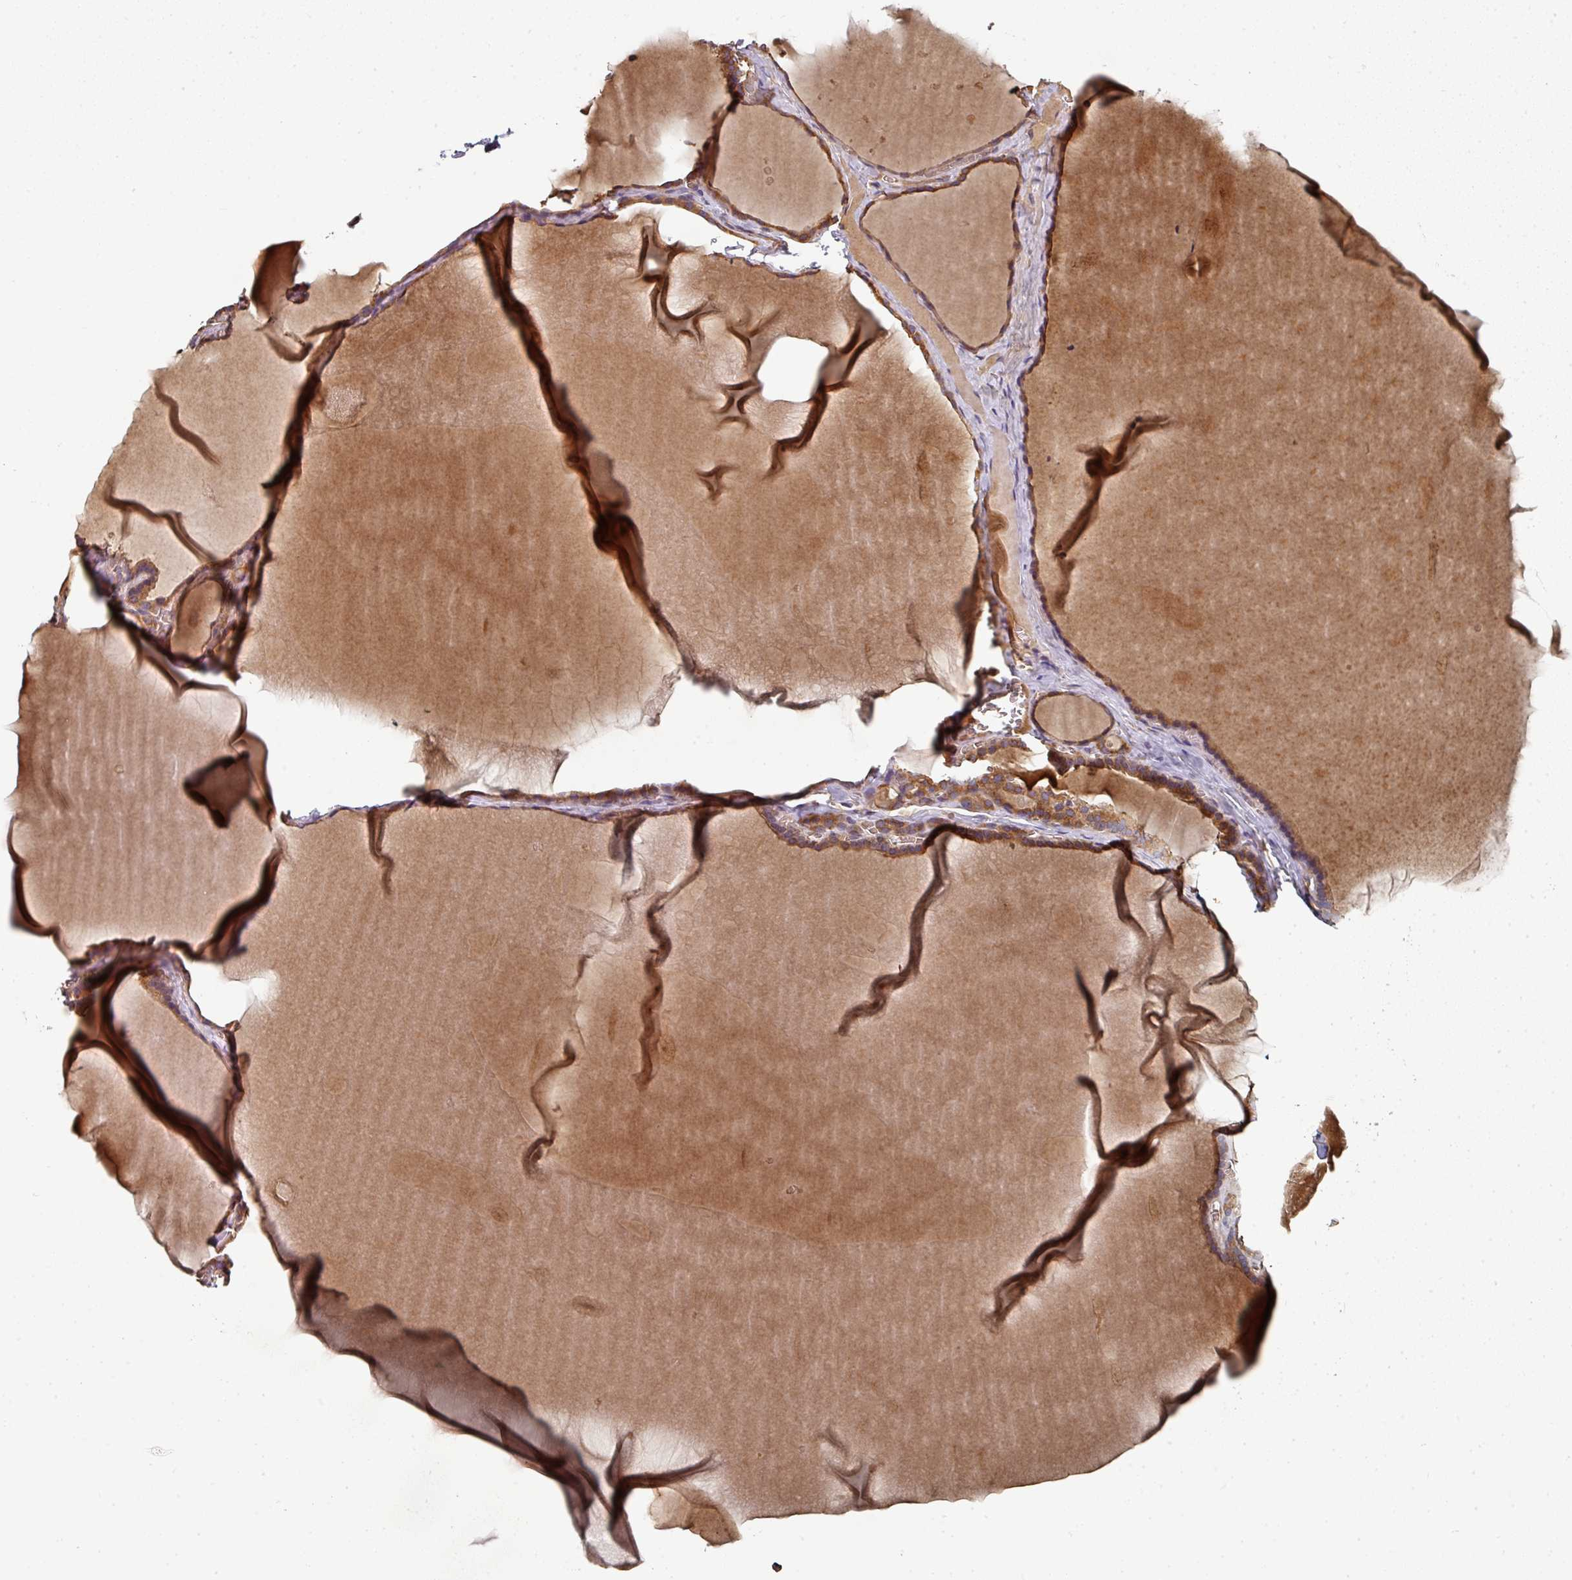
{"staining": {"intensity": "strong", "quantity": ">75%", "location": "cytoplasmic/membranous"}, "tissue": "thyroid gland", "cell_type": "Glandular cells", "image_type": "normal", "snomed": [{"axis": "morphology", "description": "Normal tissue, NOS"}, {"axis": "topography", "description": "Thyroid gland"}], "caption": "Unremarkable thyroid gland exhibits strong cytoplasmic/membranous expression in about >75% of glandular cells, visualized by immunohistochemistry.", "gene": "EDEM2", "patient": {"sex": "female", "age": 49}}